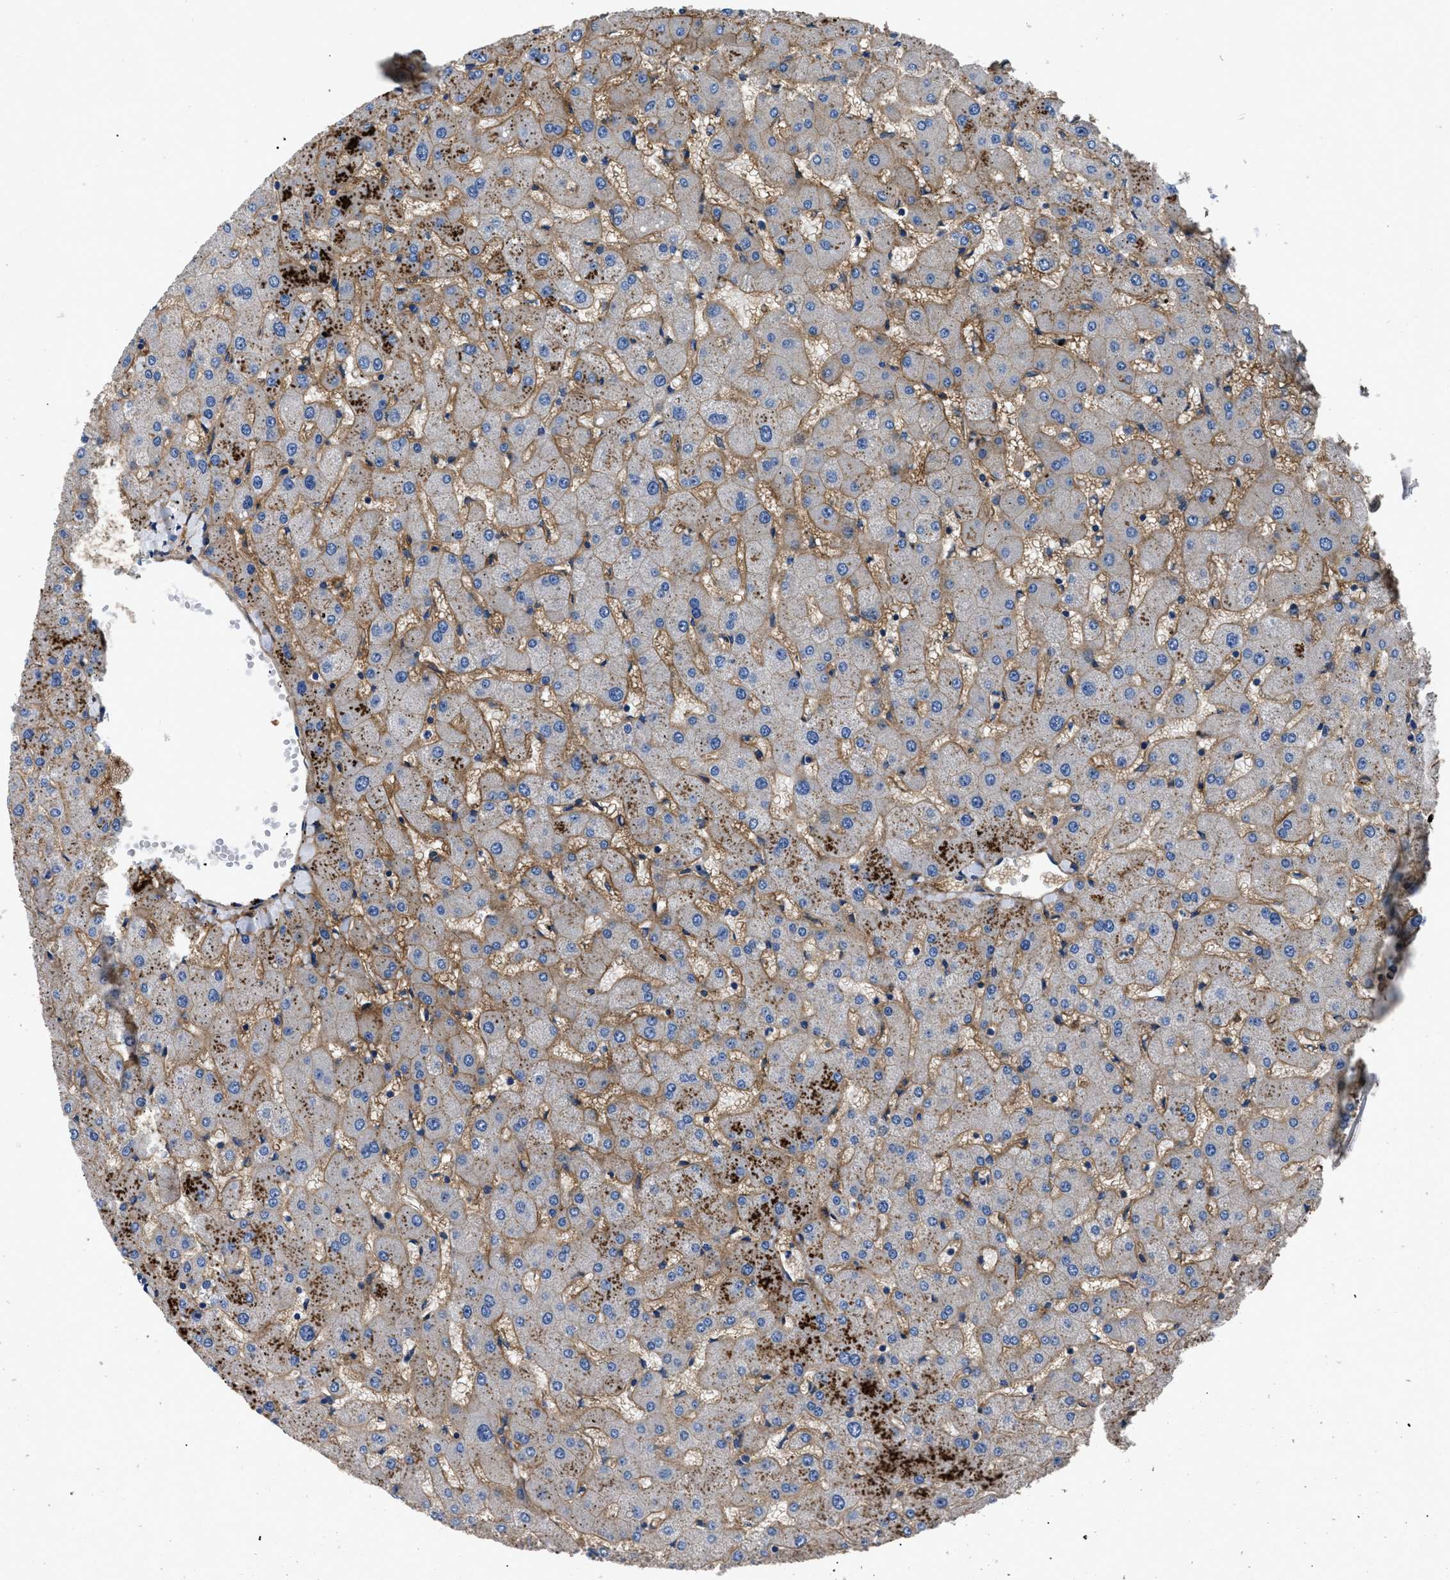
{"staining": {"intensity": "weak", "quantity": ">75%", "location": "cytoplasmic/membranous"}, "tissue": "liver", "cell_type": "Cholangiocytes", "image_type": "normal", "snomed": [{"axis": "morphology", "description": "Normal tissue, NOS"}, {"axis": "topography", "description": "Liver"}], "caption": "The photomicrograph reveals a brown stain indicating the presence of a protein in the cytoplasmic/membranous of cholangiocytes in liver. (Brightfield microscopy of DAB IHC at high magnification).", "gene": "CD276", "patient": {"sex": "female", "age": 63}}